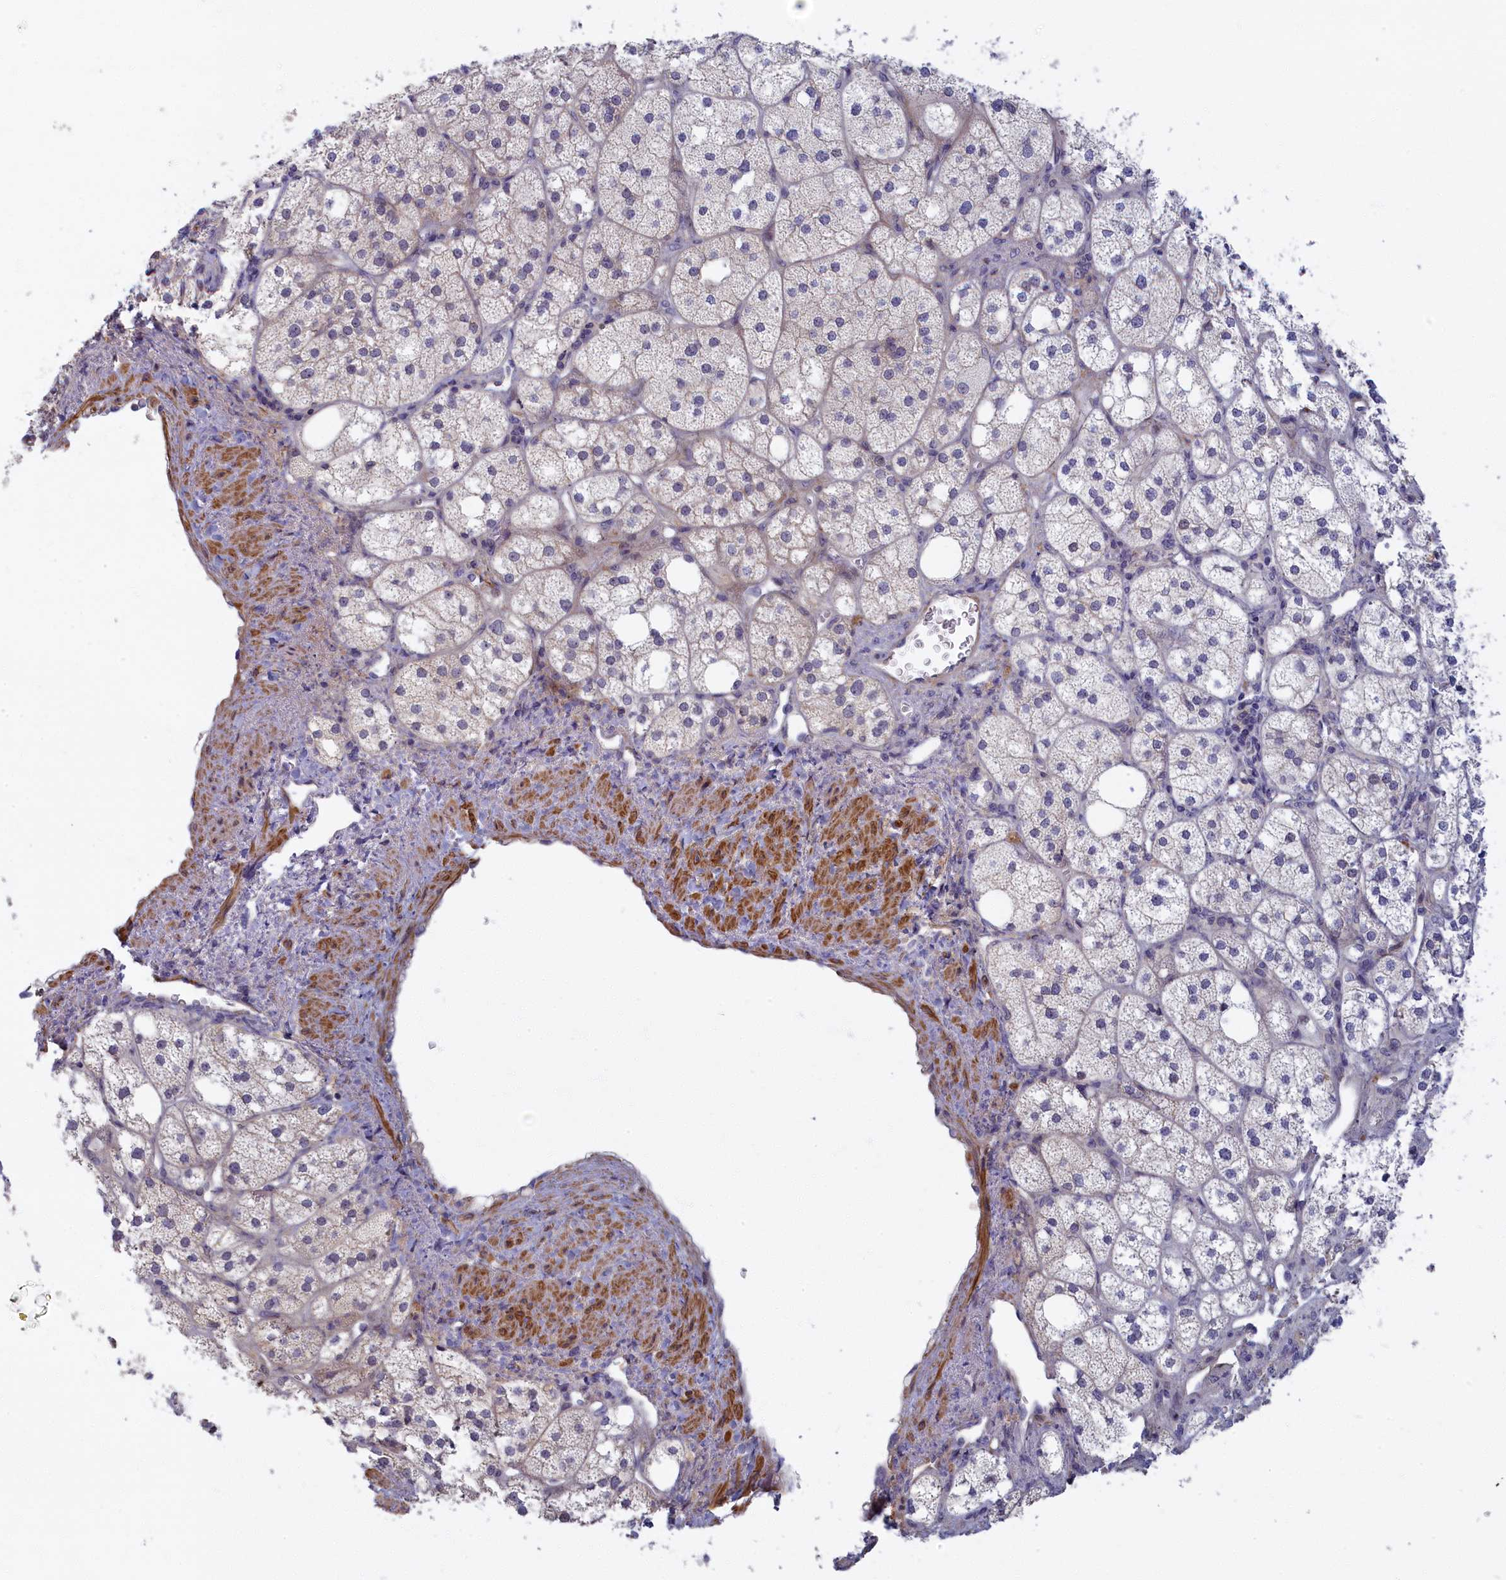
{"staining": {"intensity": "moderate", "quantity": "<25%", "location": "cytoplasmic/membranous"}, "tissue": "adrenal gland", "cell_type": "Glandular cells", "image_type": "normal", "snomed": [{"axis": "morphology", "description": "Normal tissue, NOS"}, {"axis": "topography", "description": "Adrenal gland"}], "caption": "Brown immunohistochemical staining in benign human adrenal gland demonstrates moderate cytoplasmic/membranous staining in approximately <25% of glandular cells.", "gene": "TRPM4", "patient": {"sex": "male", "age": 61}}